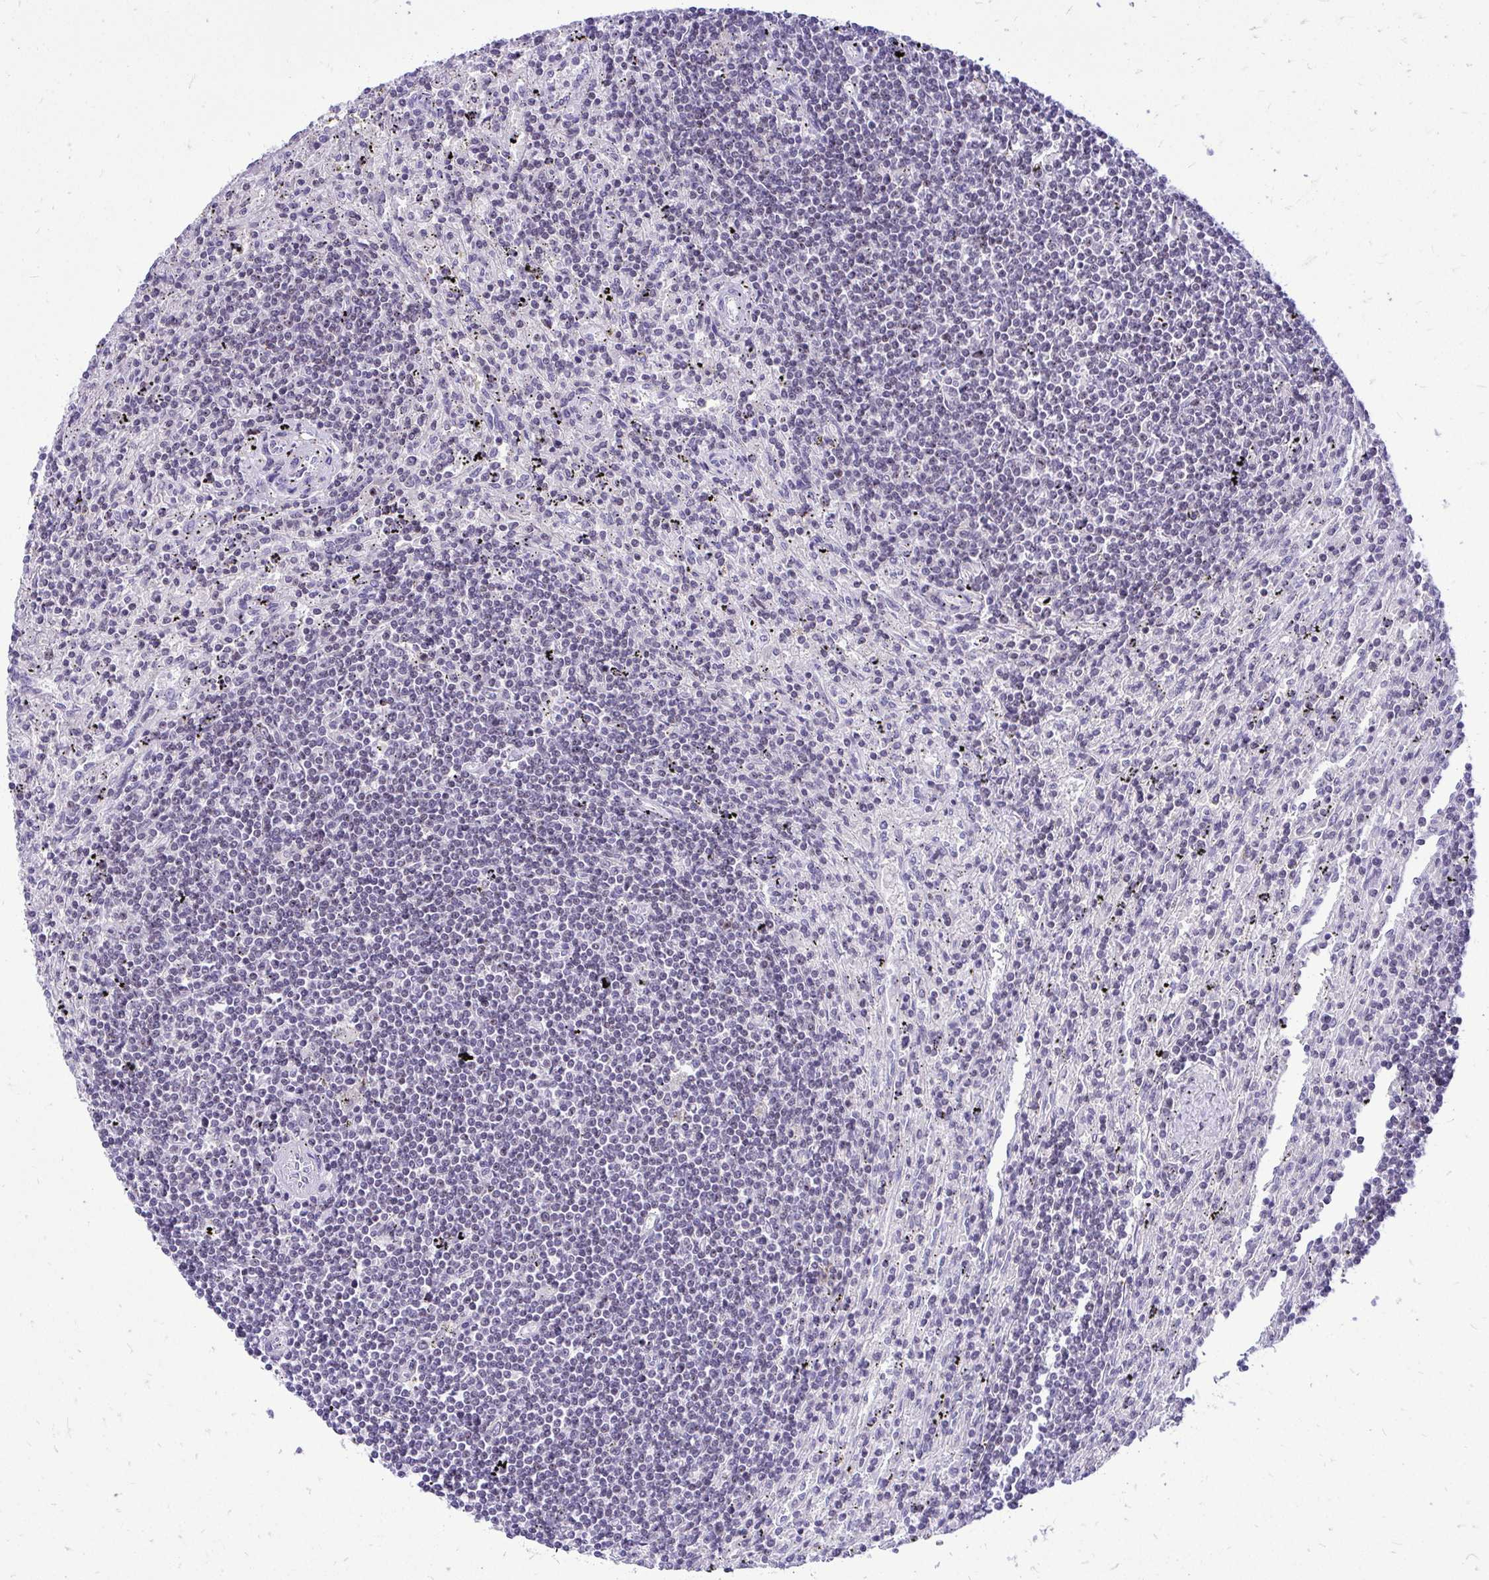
{"staining": {"intensity": "negative", "quantity": "none", "location": "none"}, "tissue": "lymphoma", "cell_type": "Tumor cells", "image_type": "cancer", "snomed": [{"axis": "morphology", "description": "Malignant lymphoma, non-Hodgkin's type, Low grade"}, {"axis": "topography", "description": "Spleen"}], "caption": "The histopathology image shows no significant positivity in tumor cells of lymphoma.", "gene": "NIFK", "patient": {"sex": "male", "age": 76}}